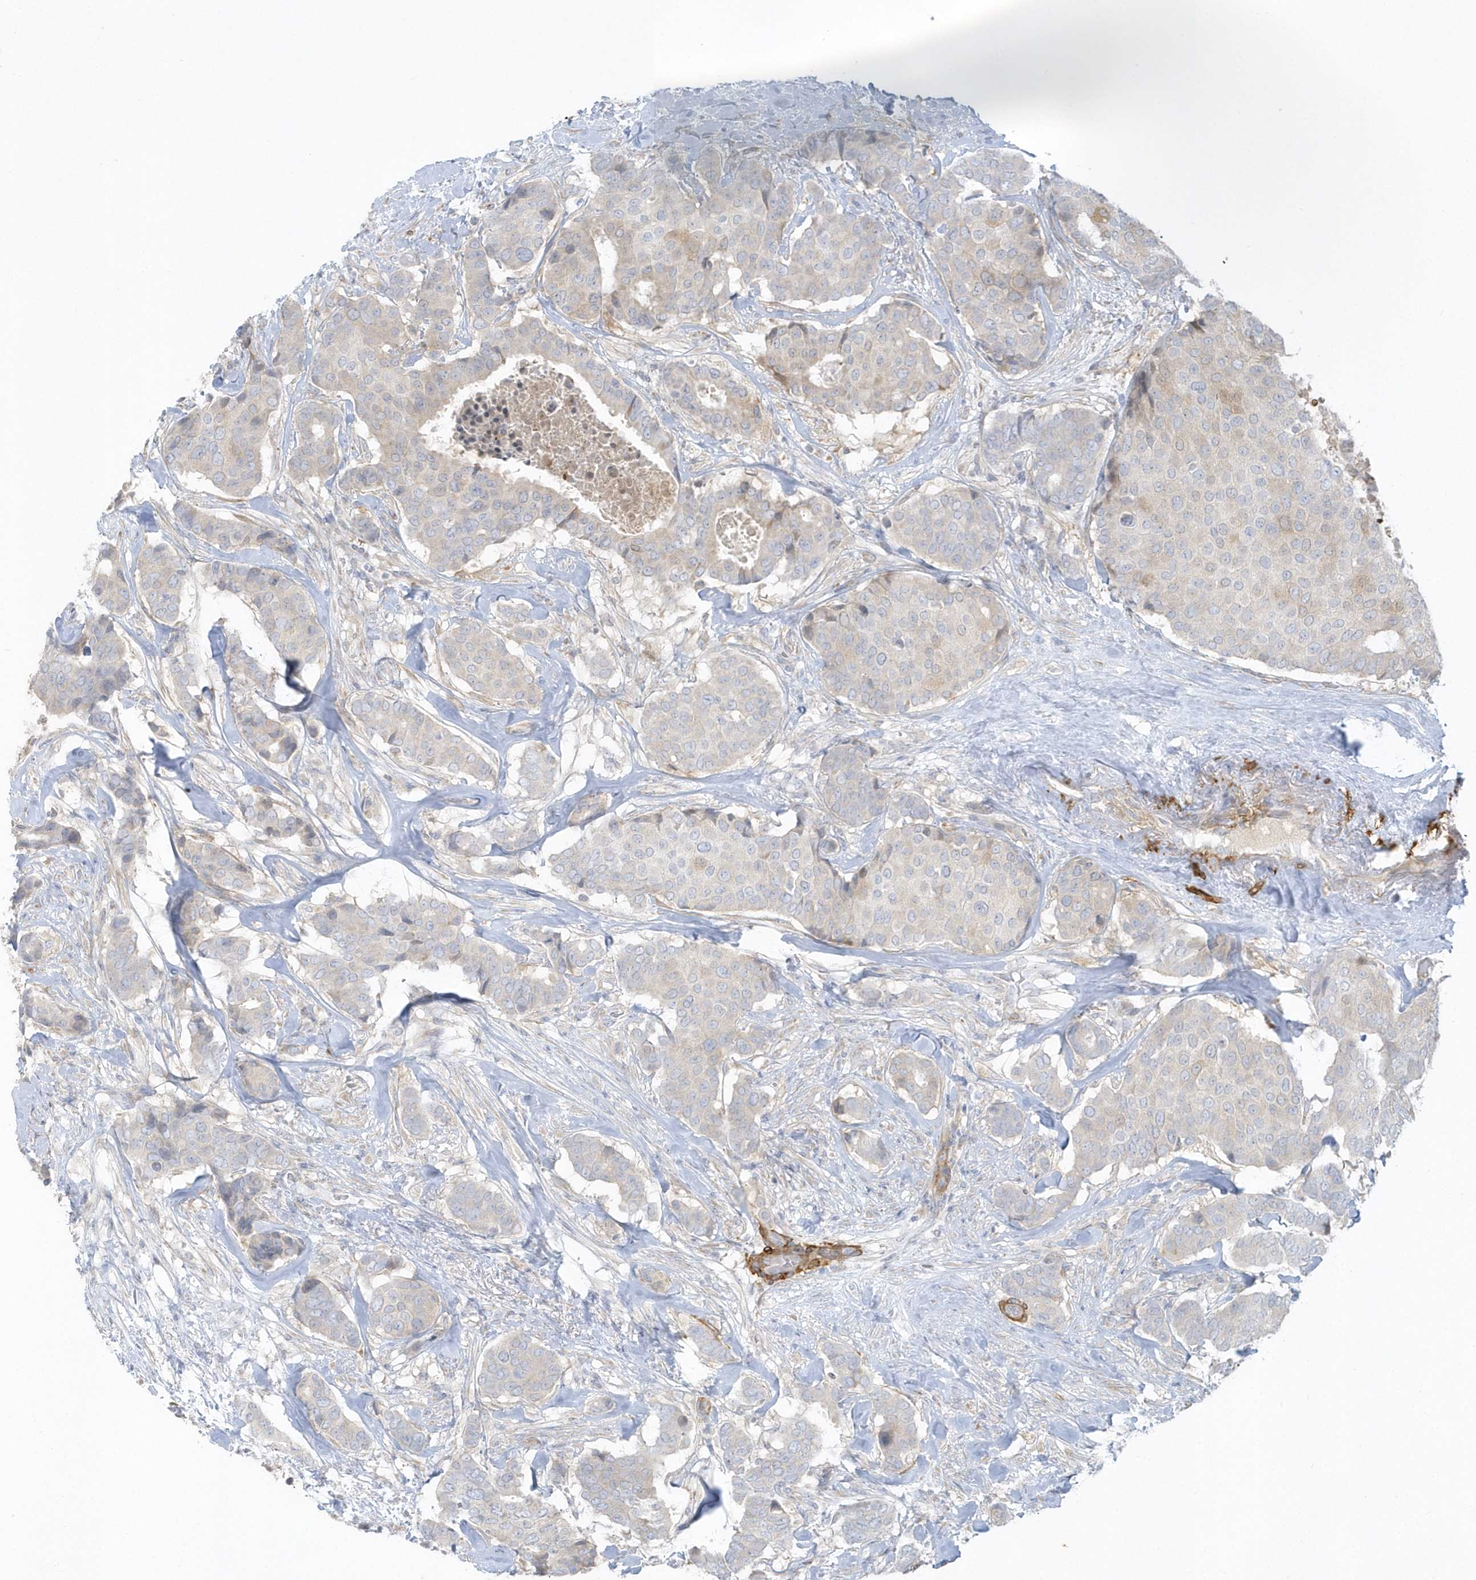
{"staining": {"intensity": "negative", "quantity": "none", "location": "none"}, "tissue": "breast cancer", "cell_type": "Tumor cells", "image_type": "cancer", "snomed": [{"axis": "morphology", "description": "Duct carcinoma"}, {"axis": "topography", "description": "Breast"}], "caption": "An IHC photomicrograph of breast invasive ductal carcinoma is shown. There is no staining in tumor cells of breast invasive ductal carcinoma.", "gene": "THADA", "patient": {"sex": "female", "age": 75}}